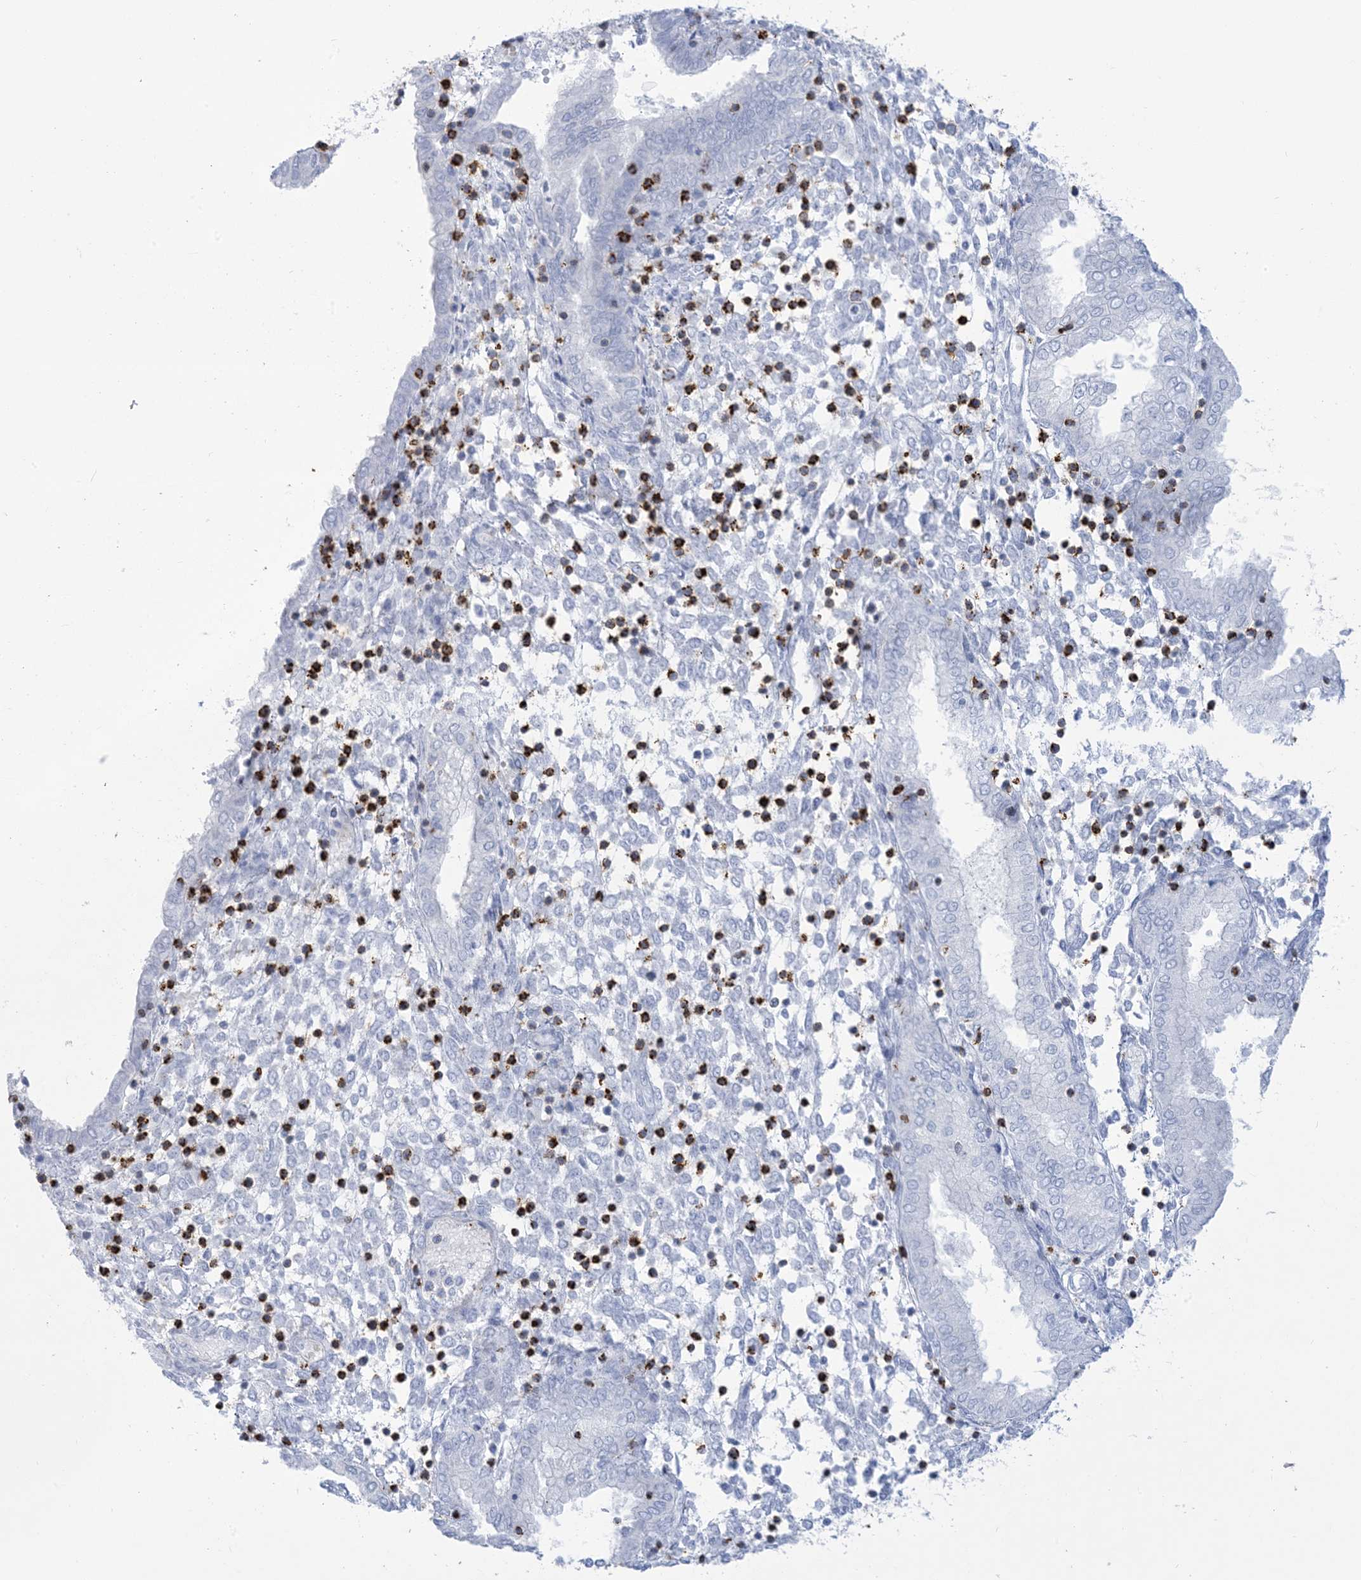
{"staining": {"intensity": "negative", "quantity": "none", "location": "none"}, "tissue": "endometrium", "cell_type": "Cells in endometrial stroma", "image_type": "normal", "snomed": [{"axis": "morphology", "description": "Normal tissue, NOS"}, {"axis": "topography", "description": "Endometrium"}], "caption": "Immunohistochemical staining of normal human endometrium reveals no significant expression in cells in endometrial stroma. (DAB (3,3'-diaminobenzidine) immunohistochemistry (IHC), high magnification).", "gene": "B3GNT7", "patient": {"sex": "female", "age": 53}}